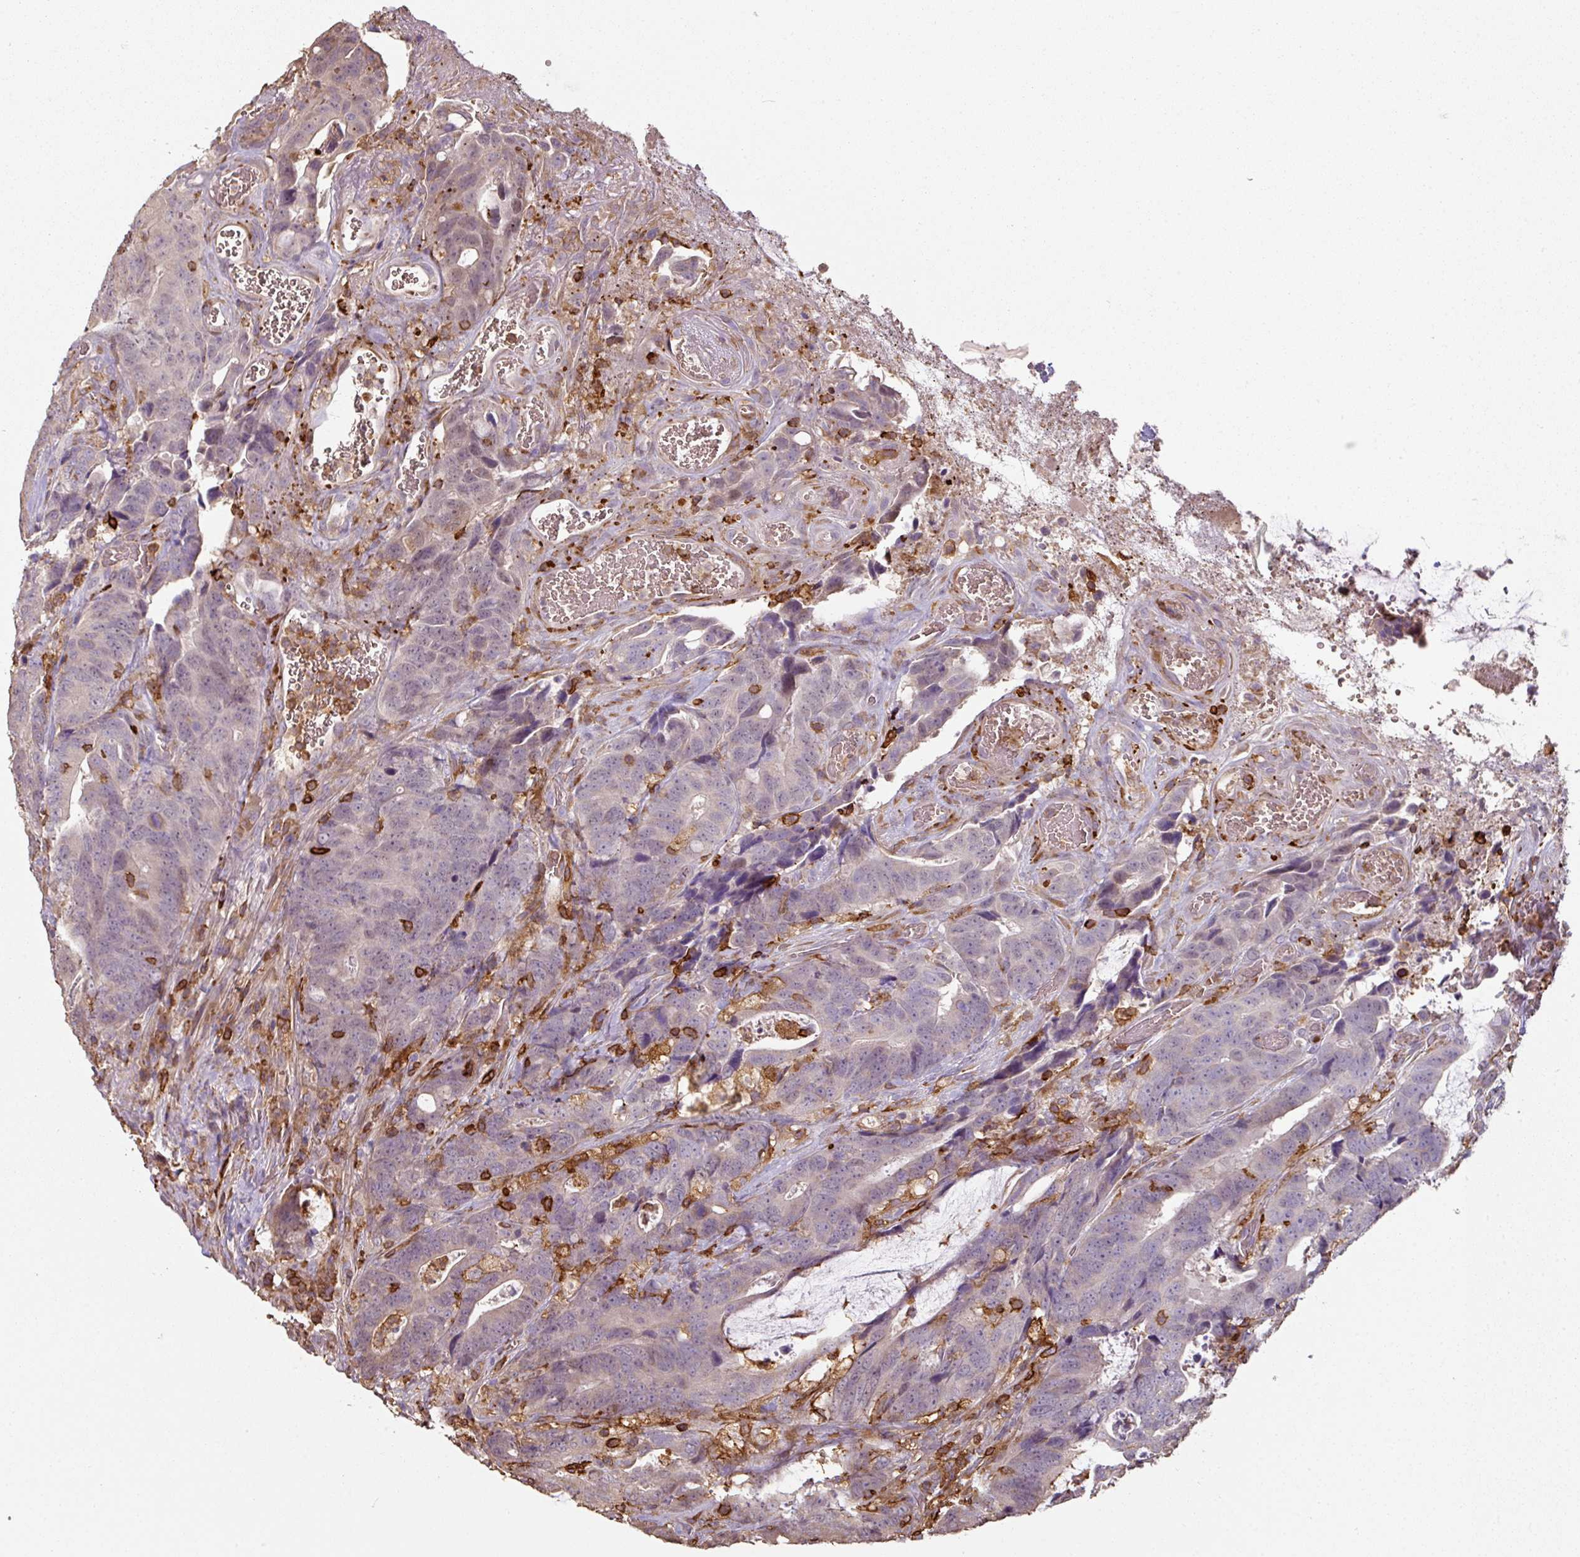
{"staining": {"intensity": "negative", "quantity": "none", "location": "none"}, "tissue": "colorectal cancer", "cell_type": "Tumor cells", "image_type": "cancer", "snomed": [{"axis": "morphology", "description": "Adenocarcinoma, NOS"}, {"axis": "topography", "description": "Colon"}], "caption": "IHC of human adenocarcinoma (colorectal) demonstrates no staining in tumor cells.", "gene": "OLFML2B", "patient": {"sex": "female", "age": 82}}